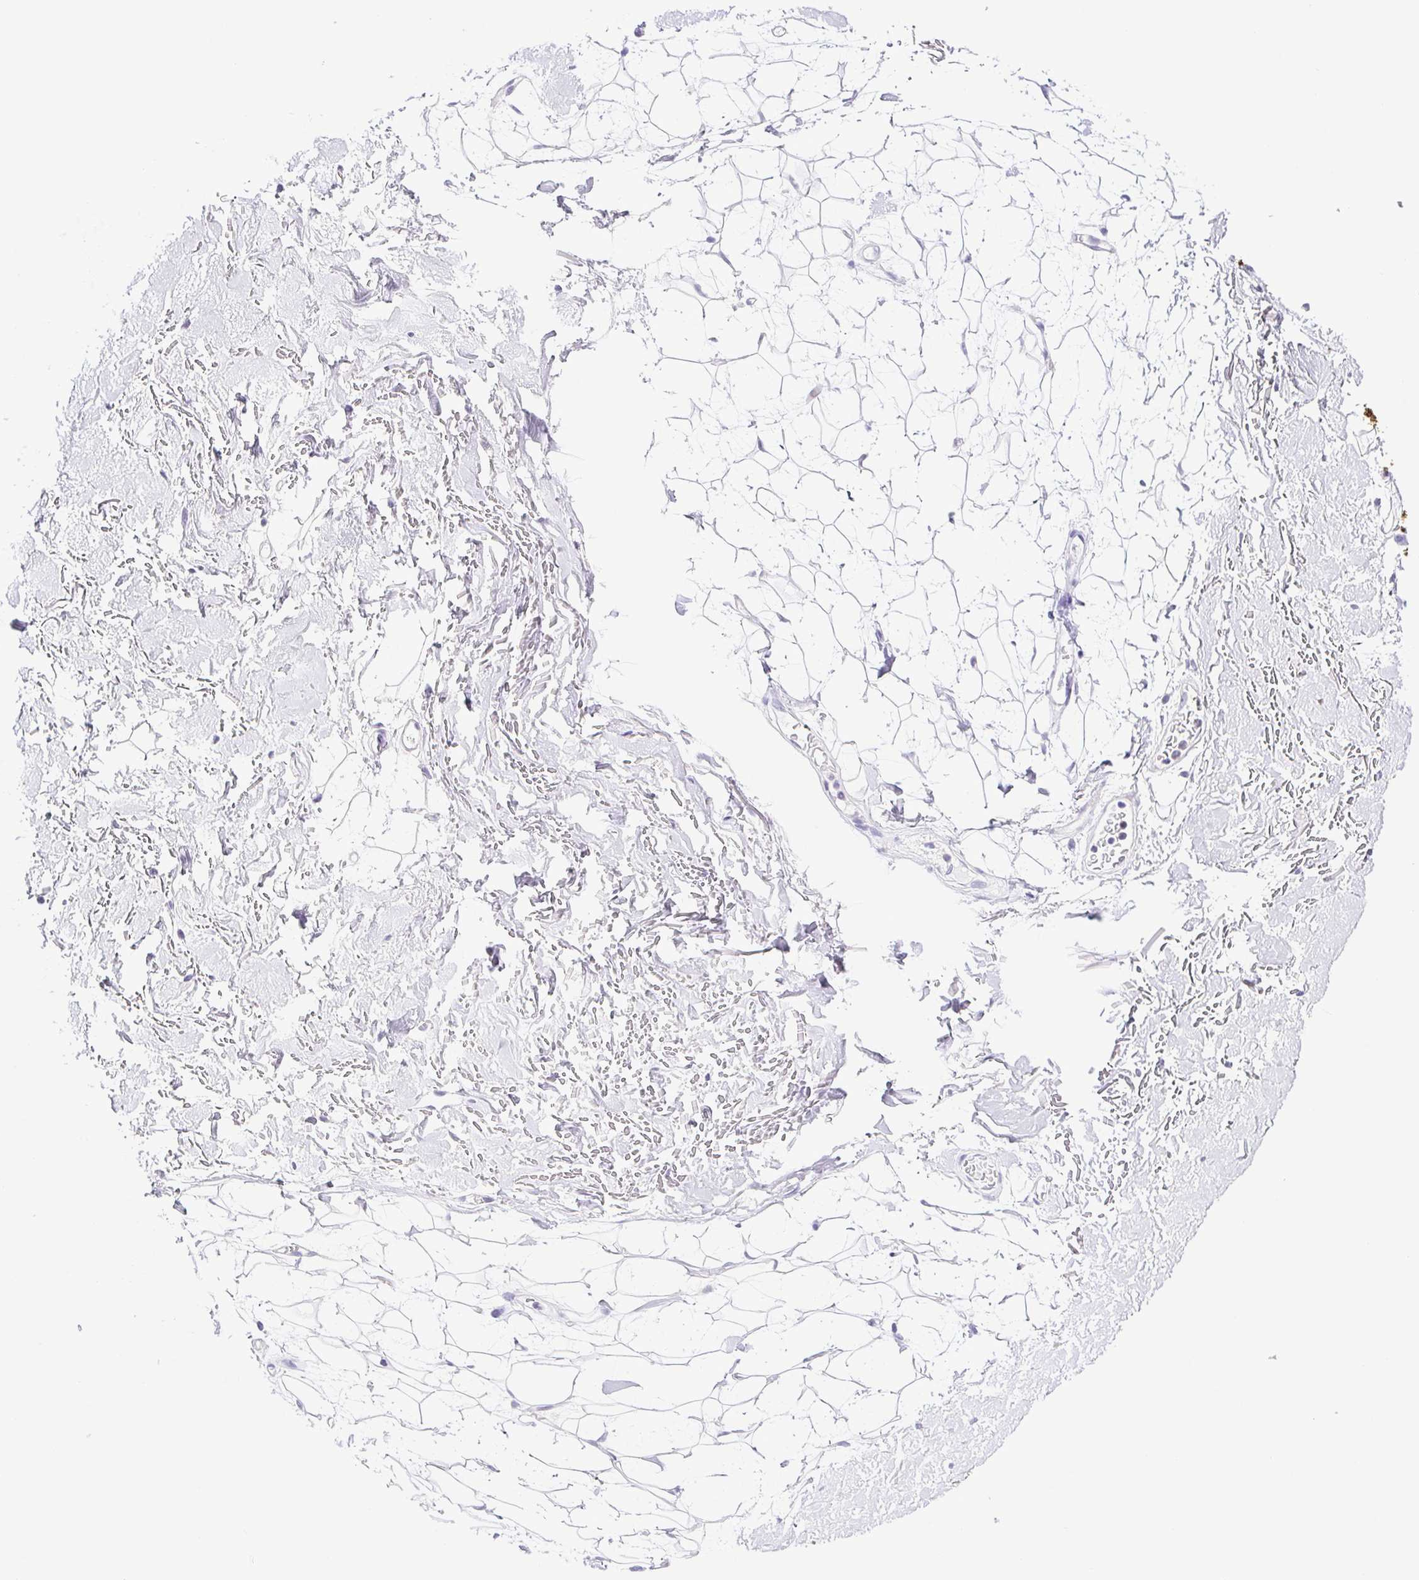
{"staining": {"intensity": "negative", "quantity": "none", "location": "none"}, "tissue": "adipose tissue", "cell_type": "Adipocytes", "image_type": "normal", "snomed": [{"axis": "morphology", "description": "Normal tissue, NOS"}, {"axis": "topography", "description": "Anal"}, {"axis": "topography", "description": "Peripheral nerve tissue"}], "caption": "Adipocytes are negative for brown protein staining in benign adipose tissue. (DAB IHC visualized using brightfield microscopy, high magnification).", "gene": "SYNPR", "patient": {"sex": "male", "age": 78}}